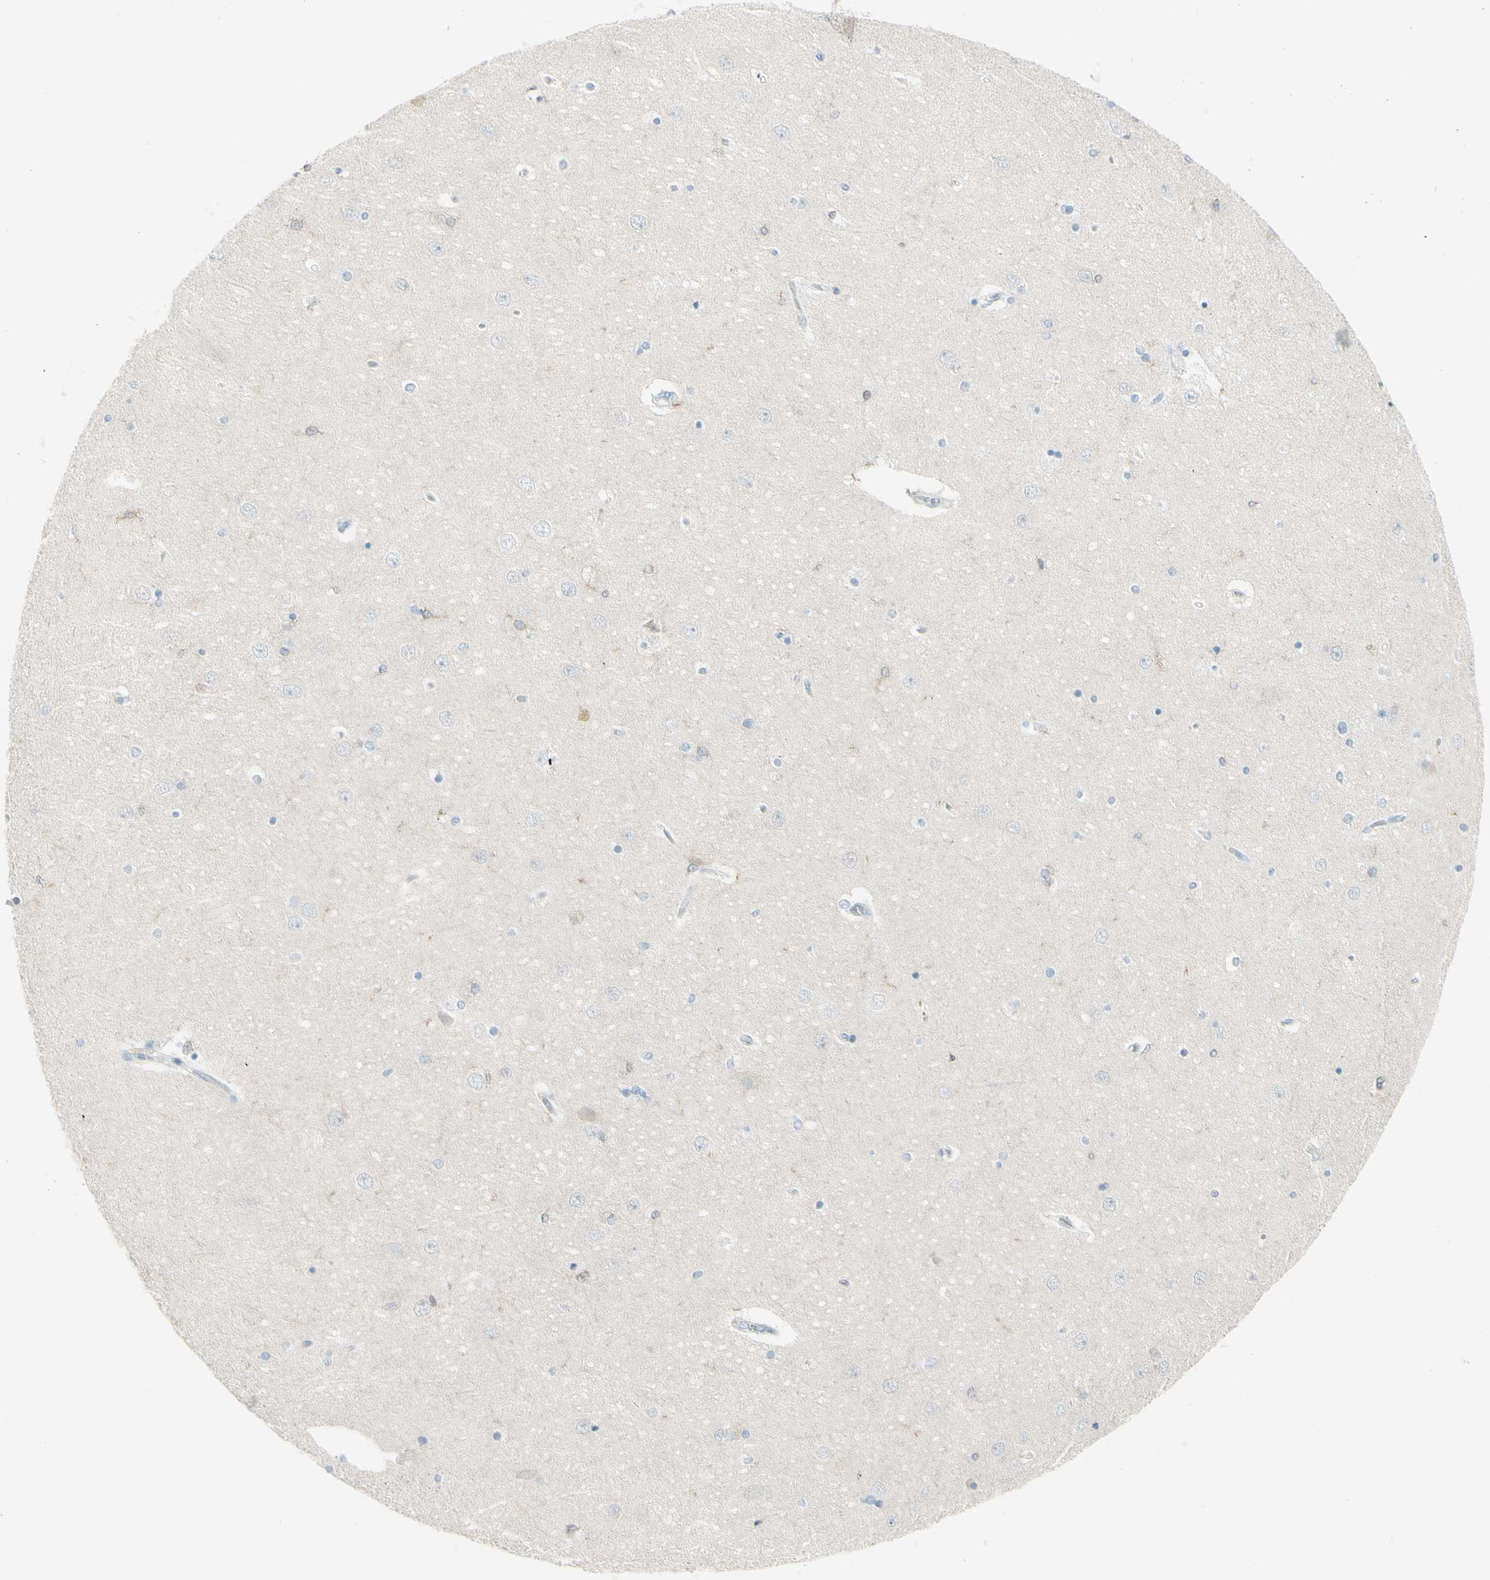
{"staining": {"intensity": "moderate", "quantity": "<25%", "location": "cytoplasmic/membranous"}, "tissue": "hippocampus", "cell_type": "Glial cells", "image_type": "normal", "snomed": [{"axis": "morphology", "description": "Normal tissue, NOS"}, {"axis": "topography", "description": "Hippocampus"}], "caption": "Normal hippocampus shows moderate cytoplasmic/membranous staining in approximately <25% of glial cells.", "gene": "NRG1", "patient": {"sex": "female", "age": 54}}